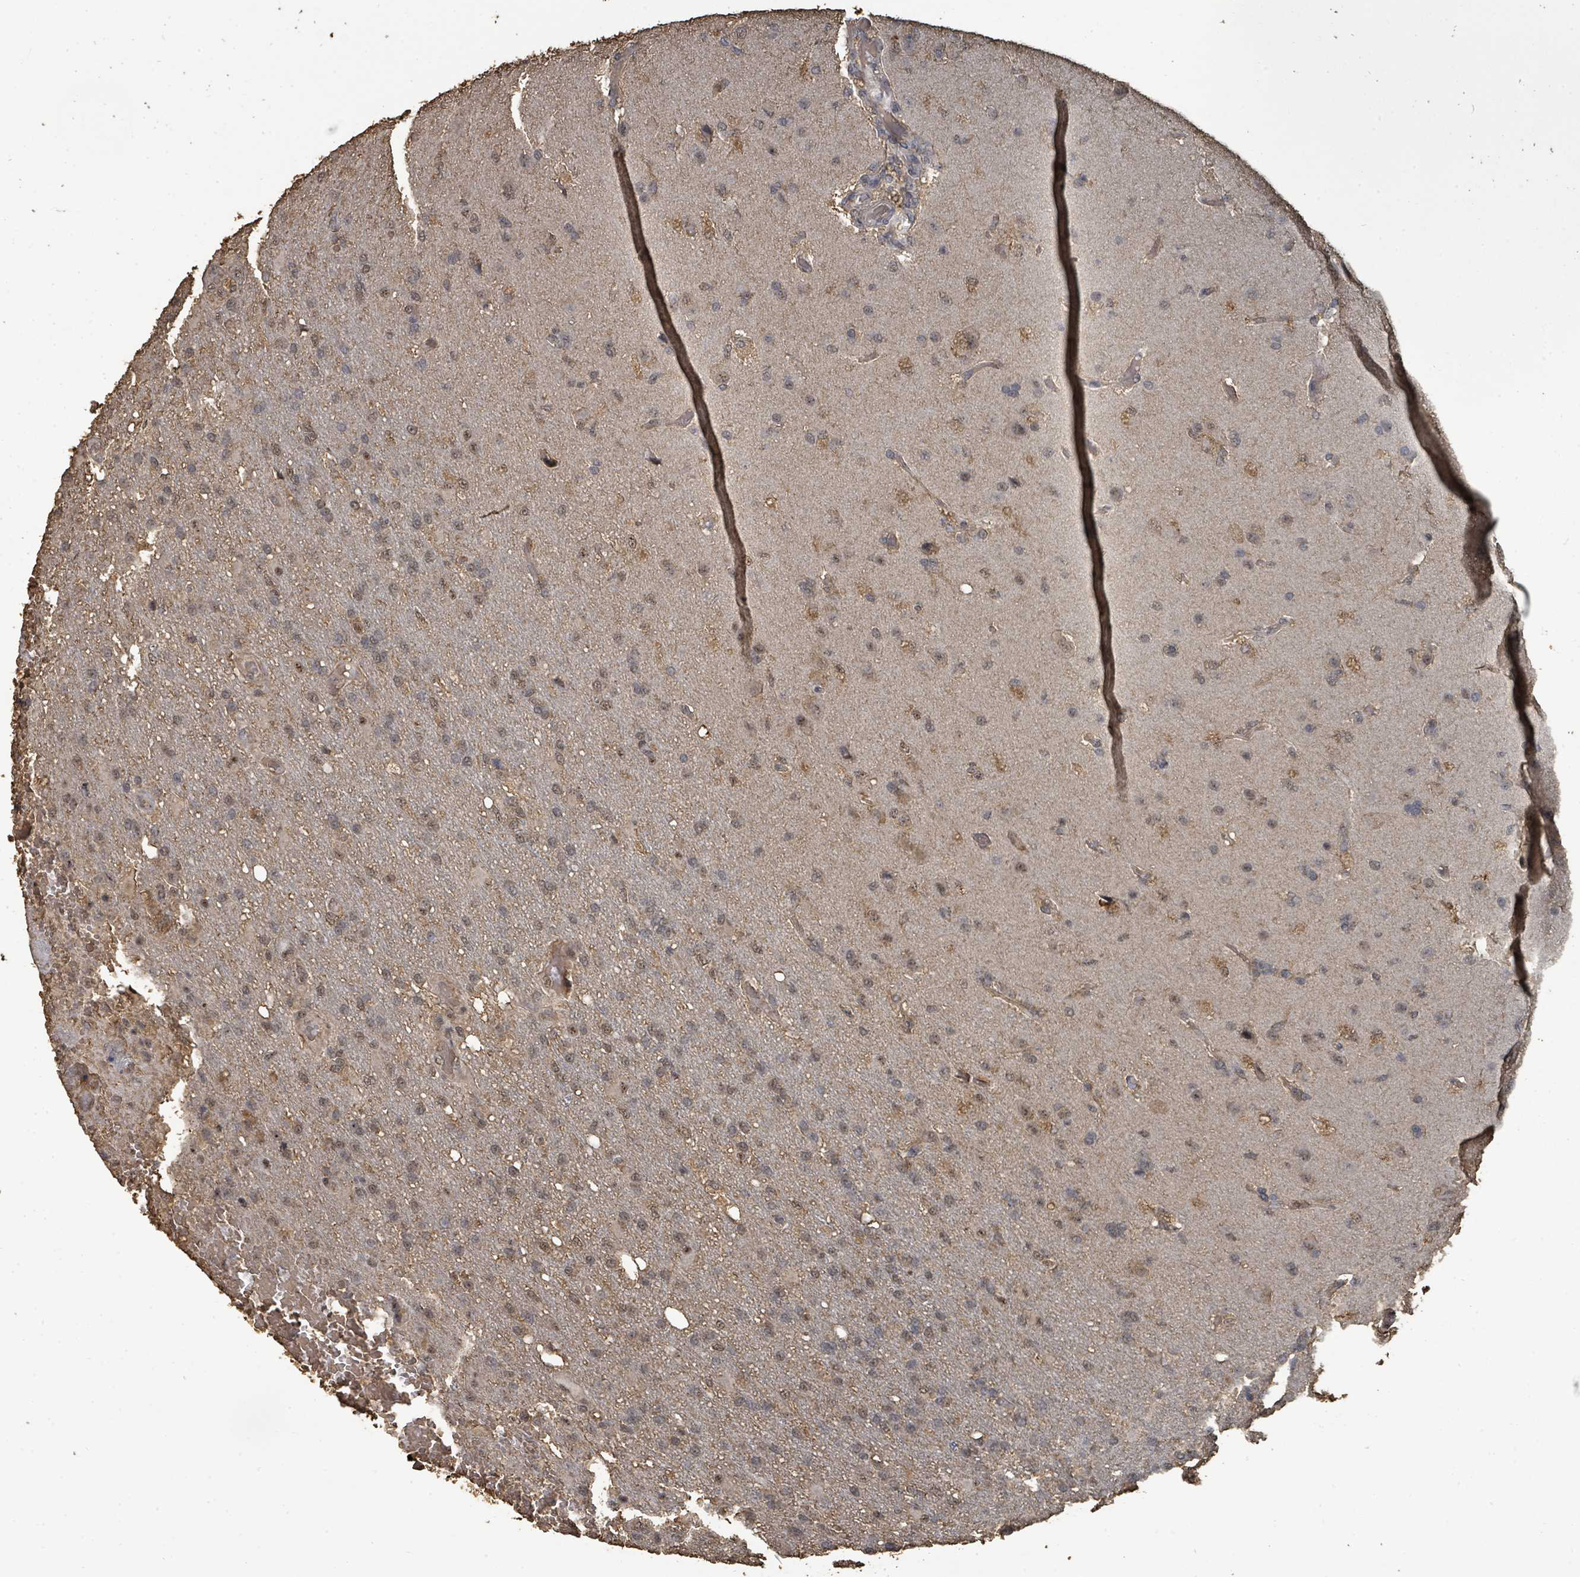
{"staining": {"intensity": "weak", "quantity": "25%-75%", "location": "cytoplasmic/membranous,nuclear"}, "tissue": "glioma", "cell_type": "Tumor cells", "image_type": "cancer", "snomed": [{"axis": "morphology", "description": "Glioma, malignant, High grade"}, {"axis": "topography", "description": "Brain"}], "caption": "Glioma was stained to show a protein in brown. There is low levels of weak cytoplasmic/membranous and nuclear staining in about 25%-75% of tumor cells. (Stains: DAB in brown, nuclei in blue, Microscopy: brightfield microscopy at high magnification).", "gene": "C6orf52", "patient": {"sex": "female", "age": 74}}